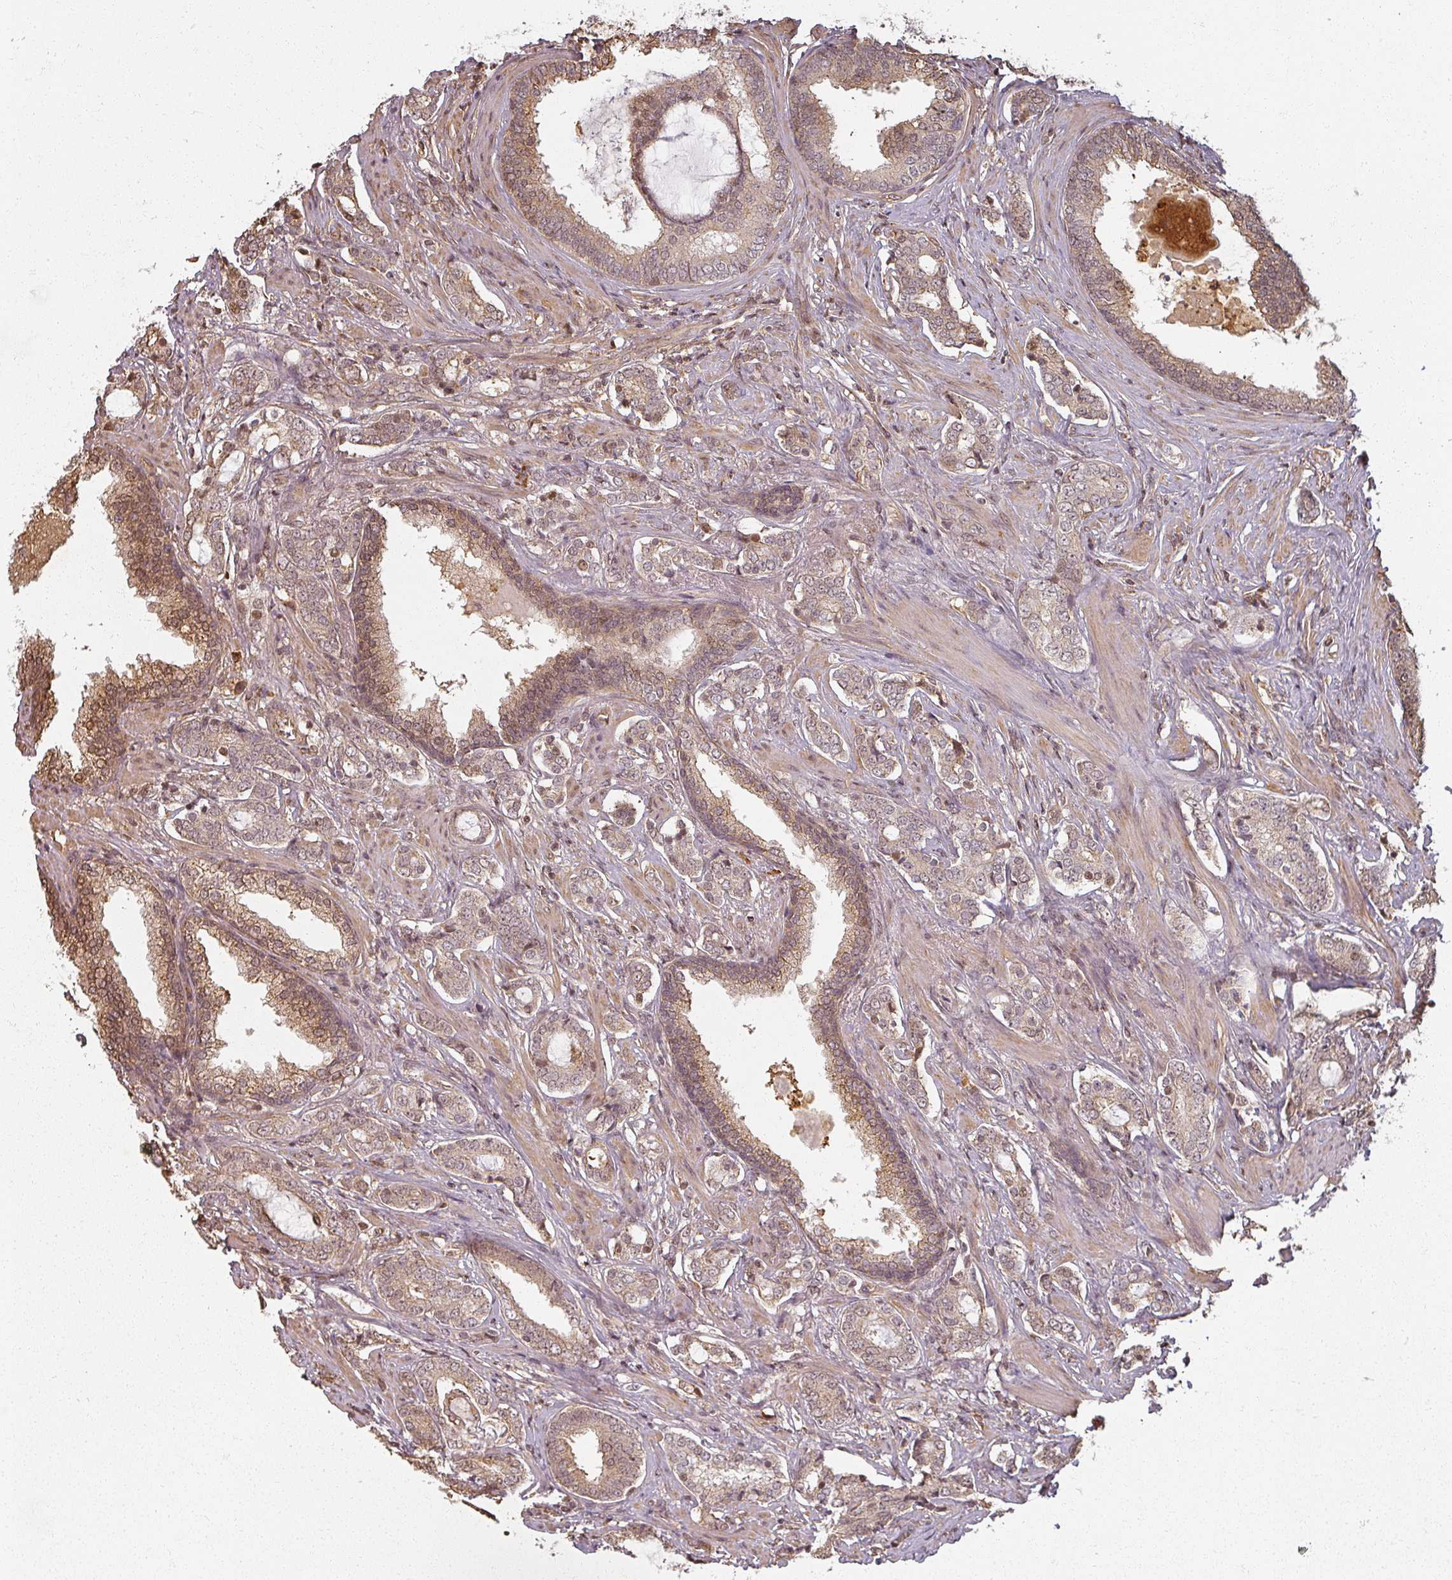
{"staining": {"intensity": "weak", "quantity": ">75%", "location": "cytoplasmic/membranous,nuclear"}, "tissue": "prostate cancer", "cell_type": "Tumor cells", "image_type": "cancer", "snomed": [{"axis": "morphology", "description": "Adenocarcinoma, High grade"}, {"axis": "topography", "description": "Prostate"}], "caption": "Protein analysis of prostate cancer tissue reveals weak cytoplasmic/membranous and nuclear positivity in about >75% of tumor cells.", "gene": "MED19", "patient": {"sex": "male", "age": 63}}